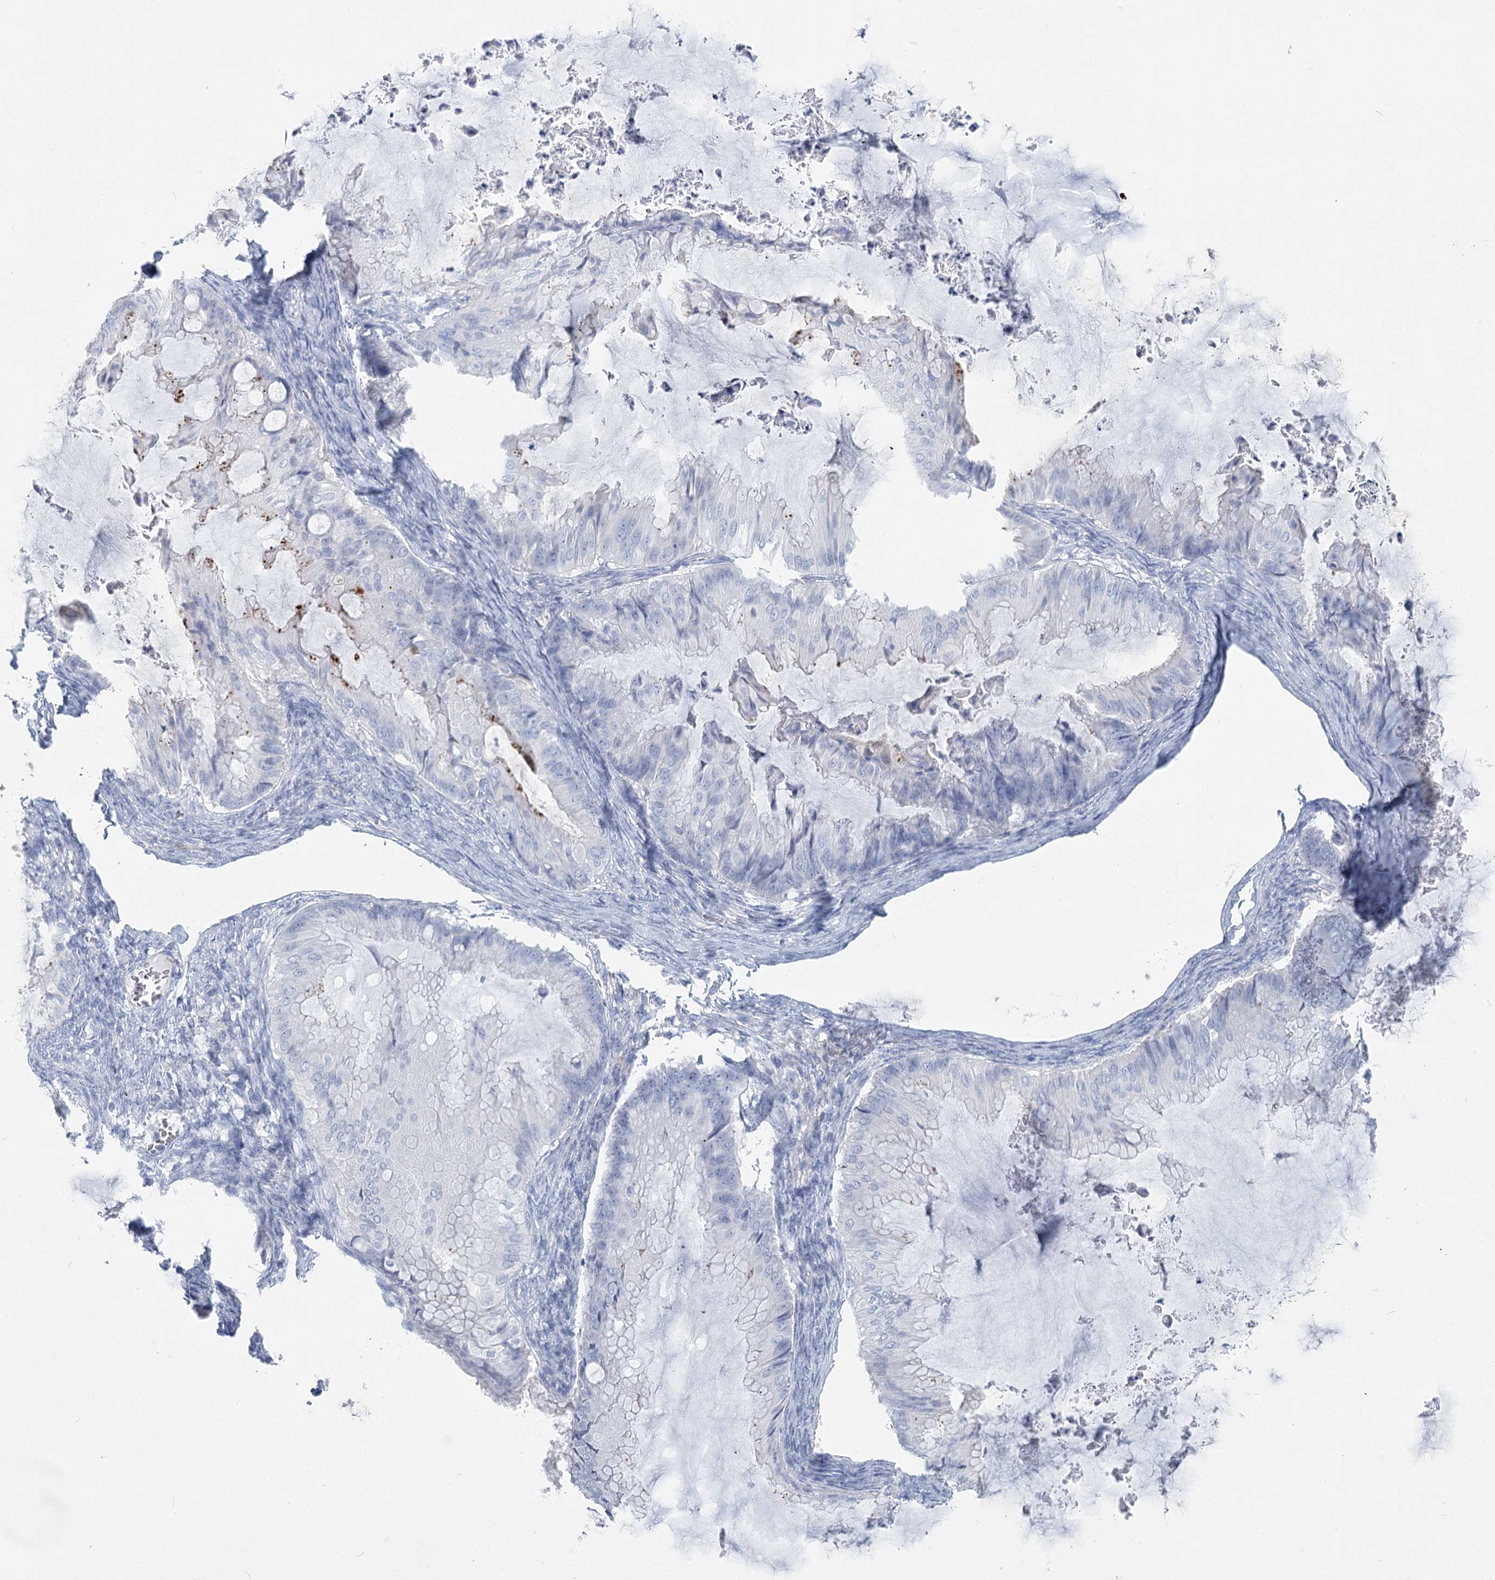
{"staining": {"intensity": "negative", "quantity": "none", "location": "none"}, "tissue": "ovarian cancer", "cell_type": "Tumor cells", "image_type": "cancer", "snomed": [{"axis": "morphology", "description": "Cystadenocarcinoma, mucinous, NOS"}, {"axis": "topography", "description": "Ovary"}], "caption": "DAB immunohistochemical staining of mucinous cystadenocarcinoma (ovarian) exhibits no significant positivity in tumor cells. (Brightfield microscopy of DAB (3,3'-diaminobenzidine) immunohistochemistry (IHC) at high magnification).", "gene": "IFIT5", "patient": {"sex": "female", "age": 71}}